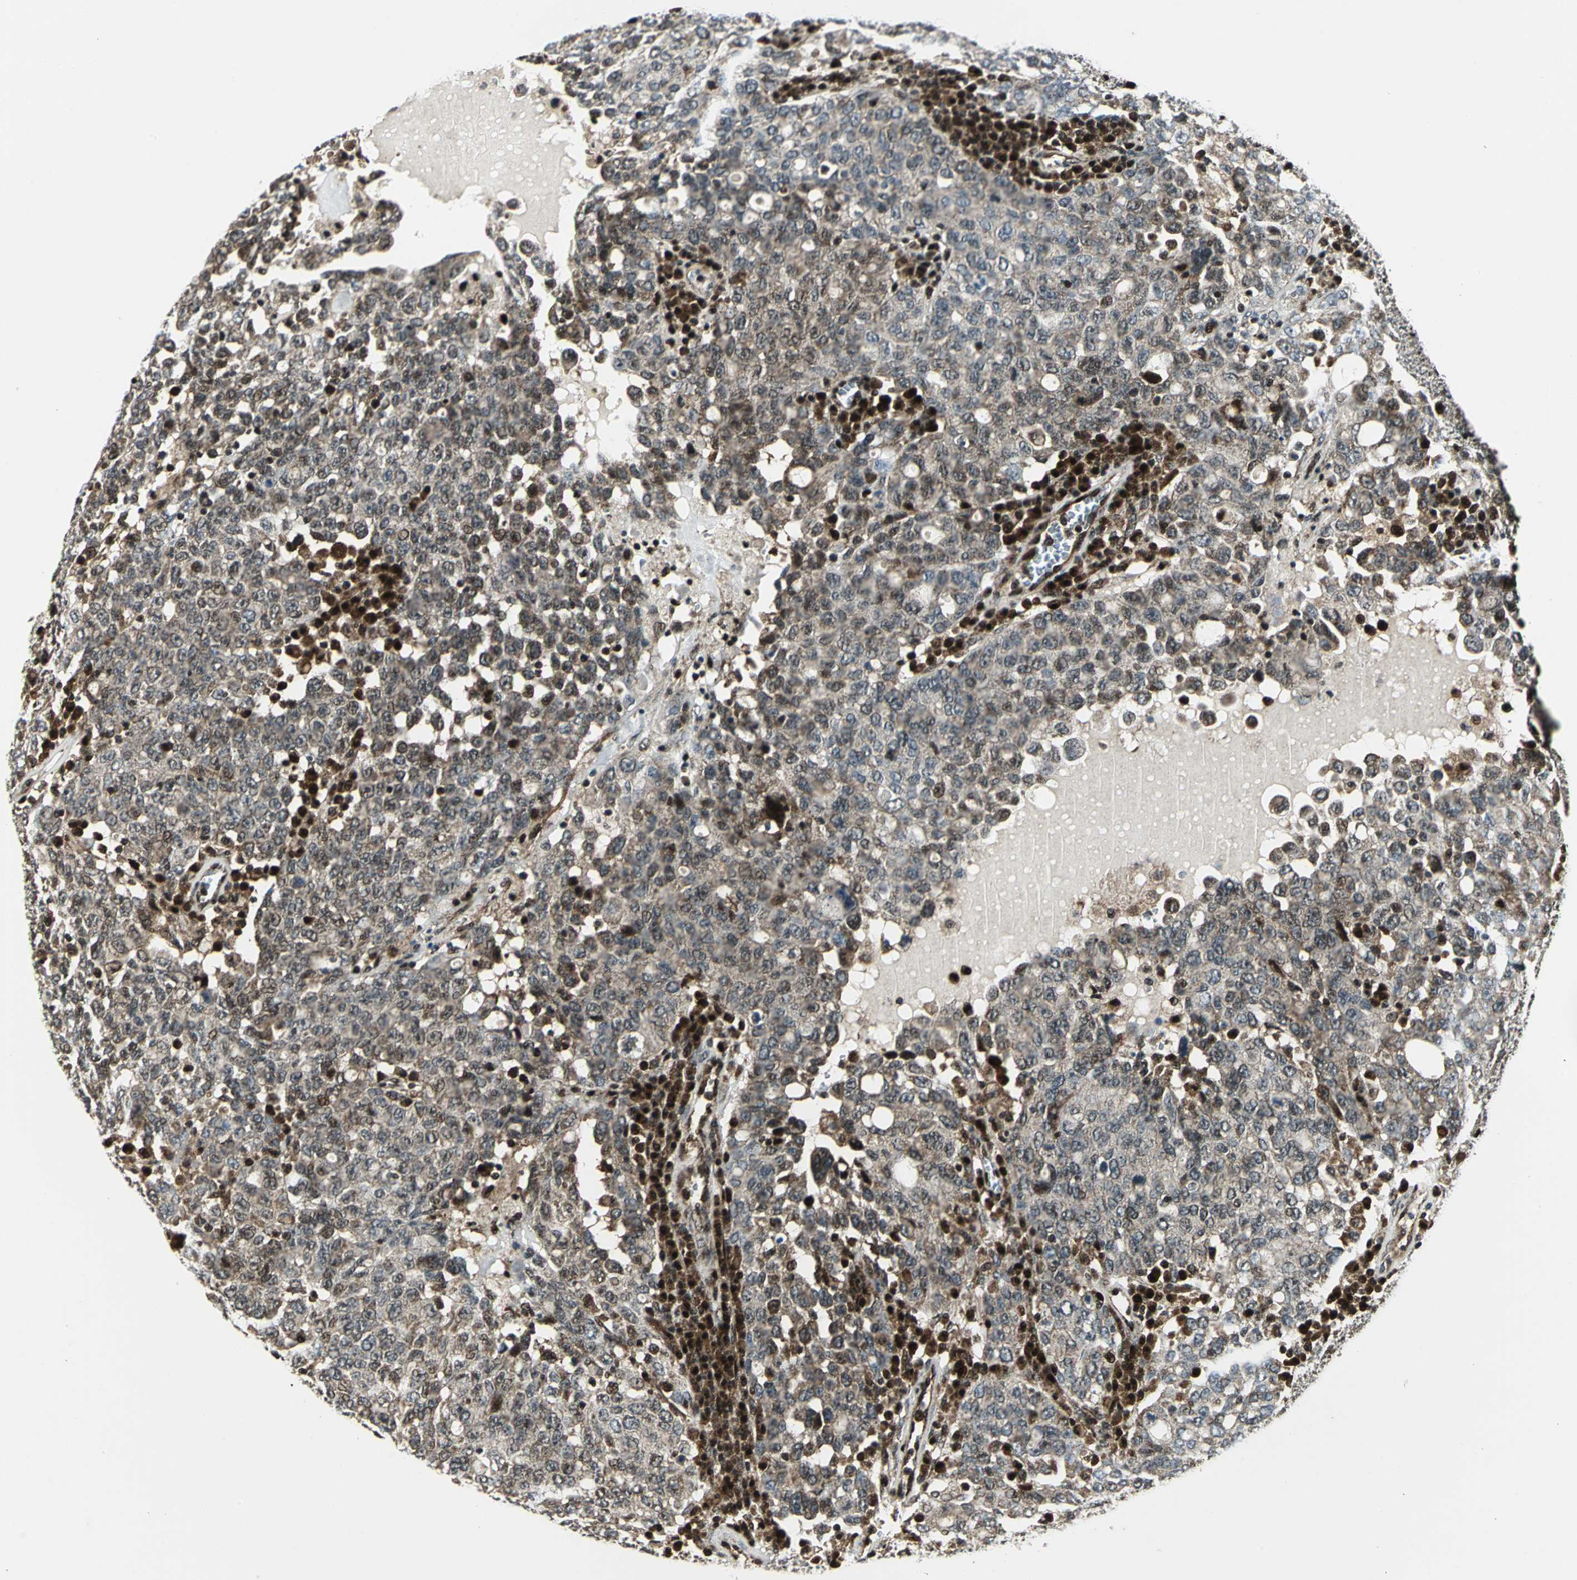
{"staining": {"intensity": "moderate", "quantity": ">75%", "location": "cytoplasmic/membranous,nuclear"}, "tissue": "ovarian cancer", "cell_type": "Tumor cells", "image_type": "cancer", "snomed": [{"axis": "morphology", "description": "Carcinoma, endometroid"}, {"axis": "topography", "description": "Ovary"}], "caption": "Immunohistochemical staining of human ovarian endometroid carcinoma shows moderate cytoplasmic/membranous and nuclear protein positivity in about >75% of tumor cells.", "gene": "COPS5", "patient": {"sex": "female", "age": 62}}